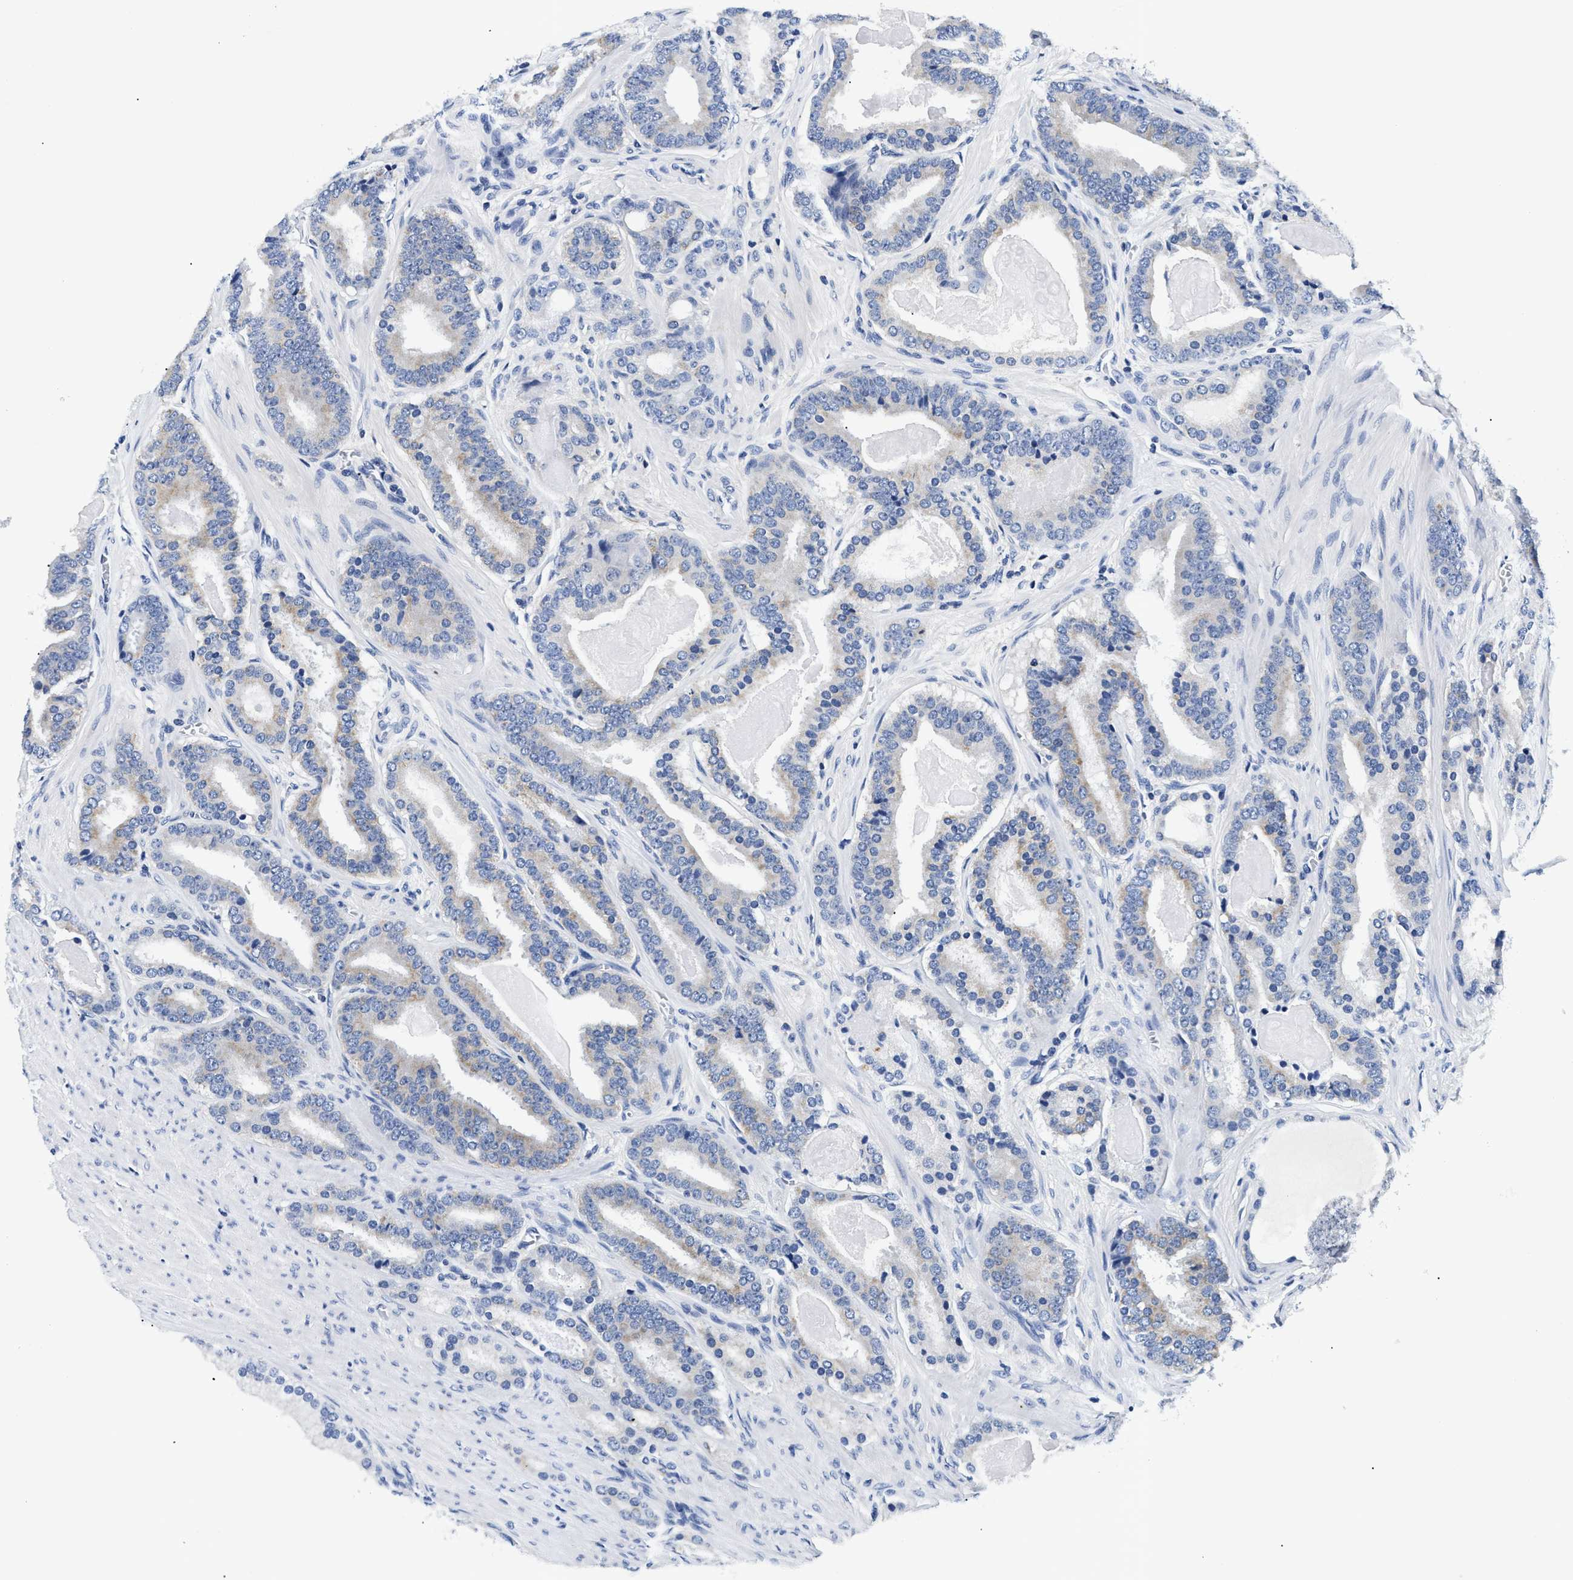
{"staining": {"intensity": "negative", "quantity": "none", "location": "none"}, "tissue": "prostate cancer", "cell_type": "Tumor cells", "image_type": "cancer", "snomed": [{"axis": "morphology", "description": "Adenocarcinoma, High grade"}, {"axis": "topography", "description": "Prostate"}], "caption": "Tumor cells show no significant protein expression in prostate adenocarcinoma (high-grade). The staining is performed using DAB (3,3'-diaminobenzidine) brown chromogen with nuclei counter-stained in using hematoxylin.", "gene": "MEA1", "patient": {"sex": "male", "age": 60}}